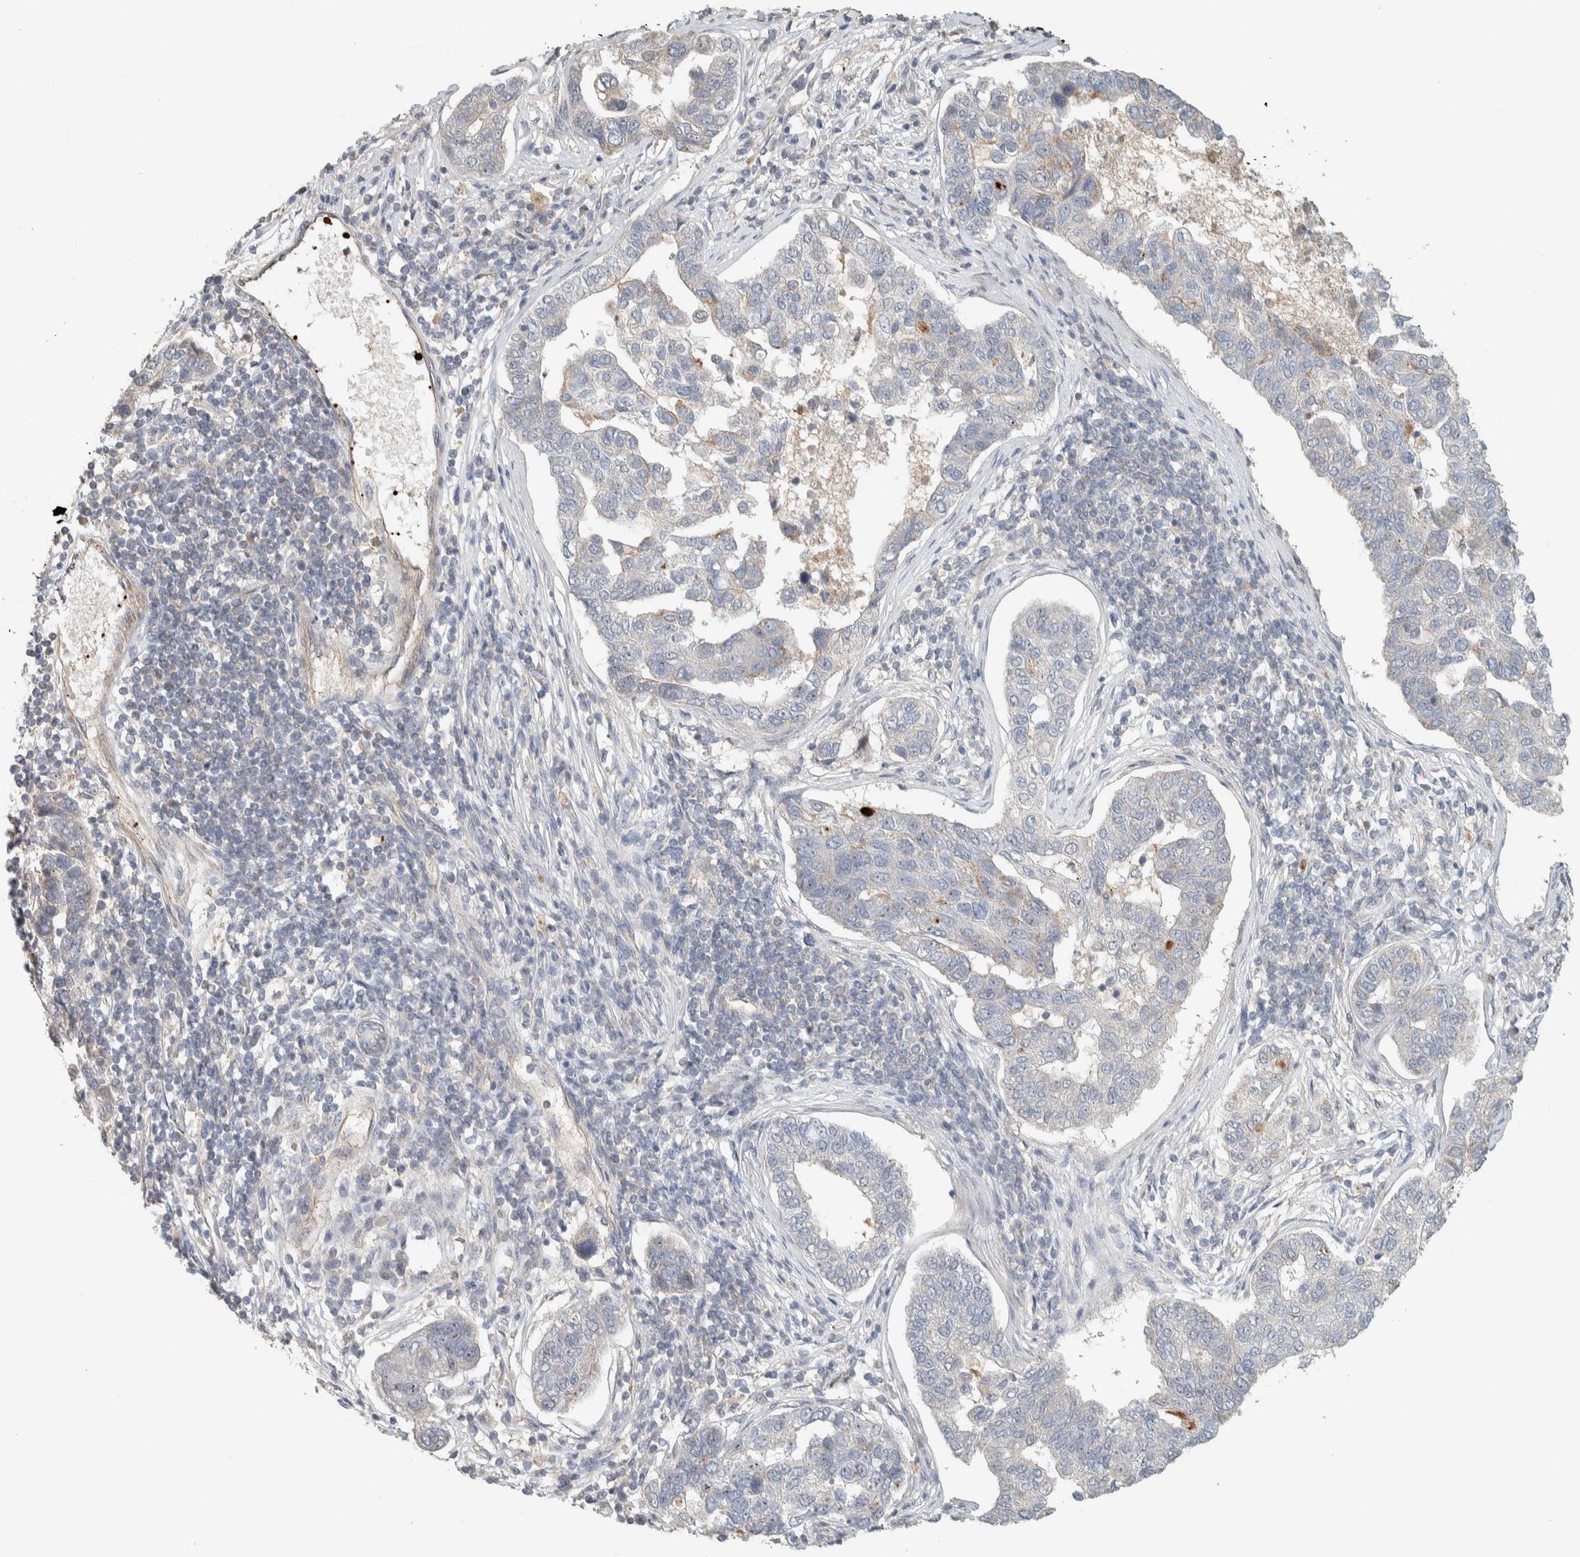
{"staining": {"intensity": "weak", "quantity": "25%-75%", "location": "cytoplasmic/membranous"}, "tissue": "pancreatic cancer", "cell_type": "Tumor cells", "image_type": "cancer", "snomed": [{"axis": "morphology", "description": "Adenocarcinoma, NOS"}, {"axis": "topography", "description": "Pancreas"}], "caption": "Adenocarcinoma (pancreatic) stained for a protein demonstrates weak cytoplasmic/membranous positivity in tumor cells.", "gene": "PDE7B", "patient": {"sex": "female", "age": 61}}